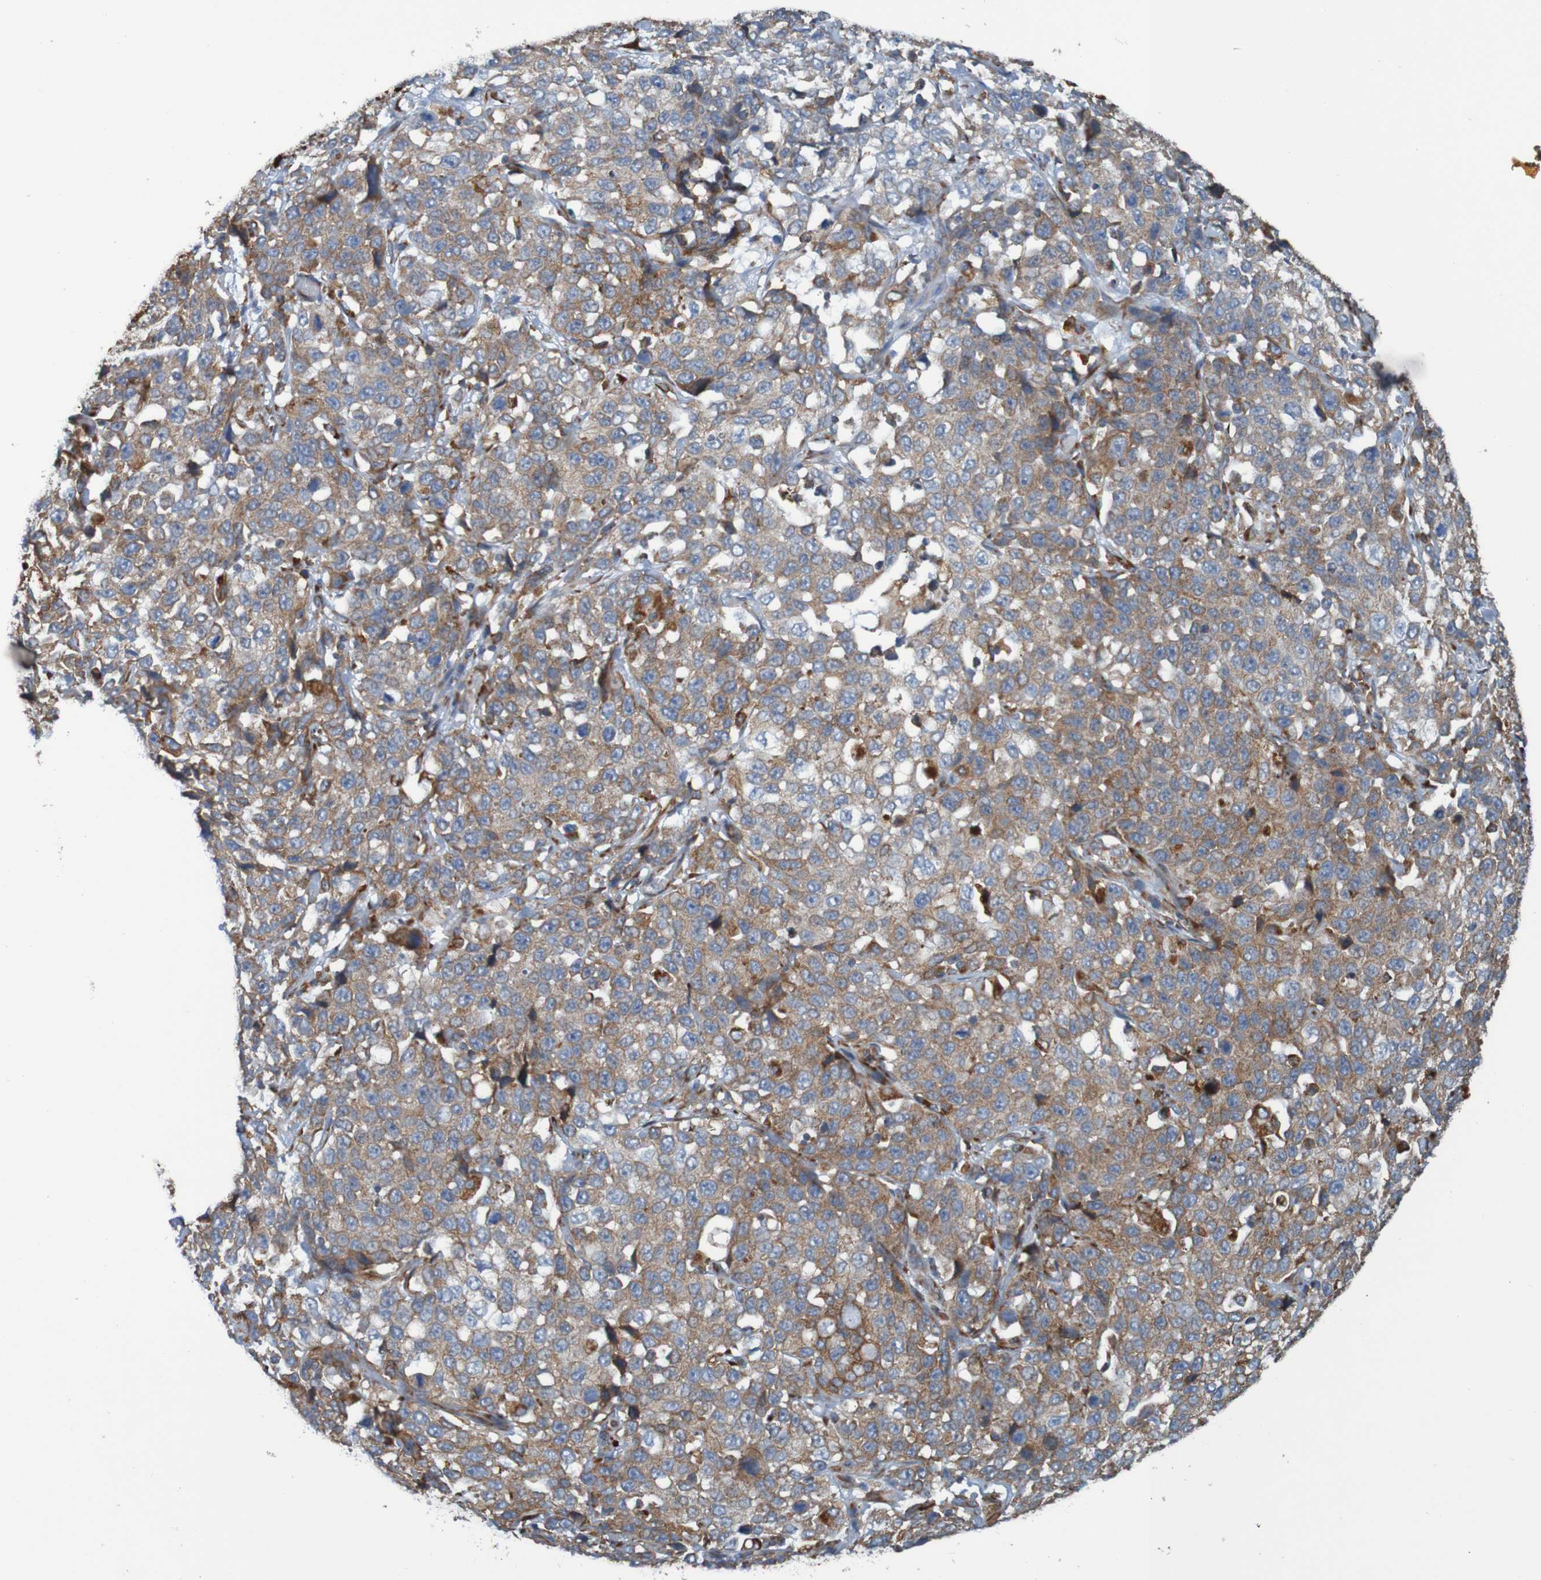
{"staining": {"intensity": "weak", "quantity": ">75%", "location": "cytoplasmic/membranous"}, "tissue": "stomach cancer", "cell_type": "Tumor cells", "image_type": "cancer", "snomed": [{"axis": "morphology", "description": "Normal tissue, NOS"}, {"axis": "morphology", "description": "Adenocarcinoma, NOS"}, {"axis": "topography", "description": "Stomach"}], "caption": "Stomach adenocarcinoma stained with a protein marker demonstrates weak staining in tumor cells.", "gene": "SSR1", "patient": {"sex": "male", "age": 48}}